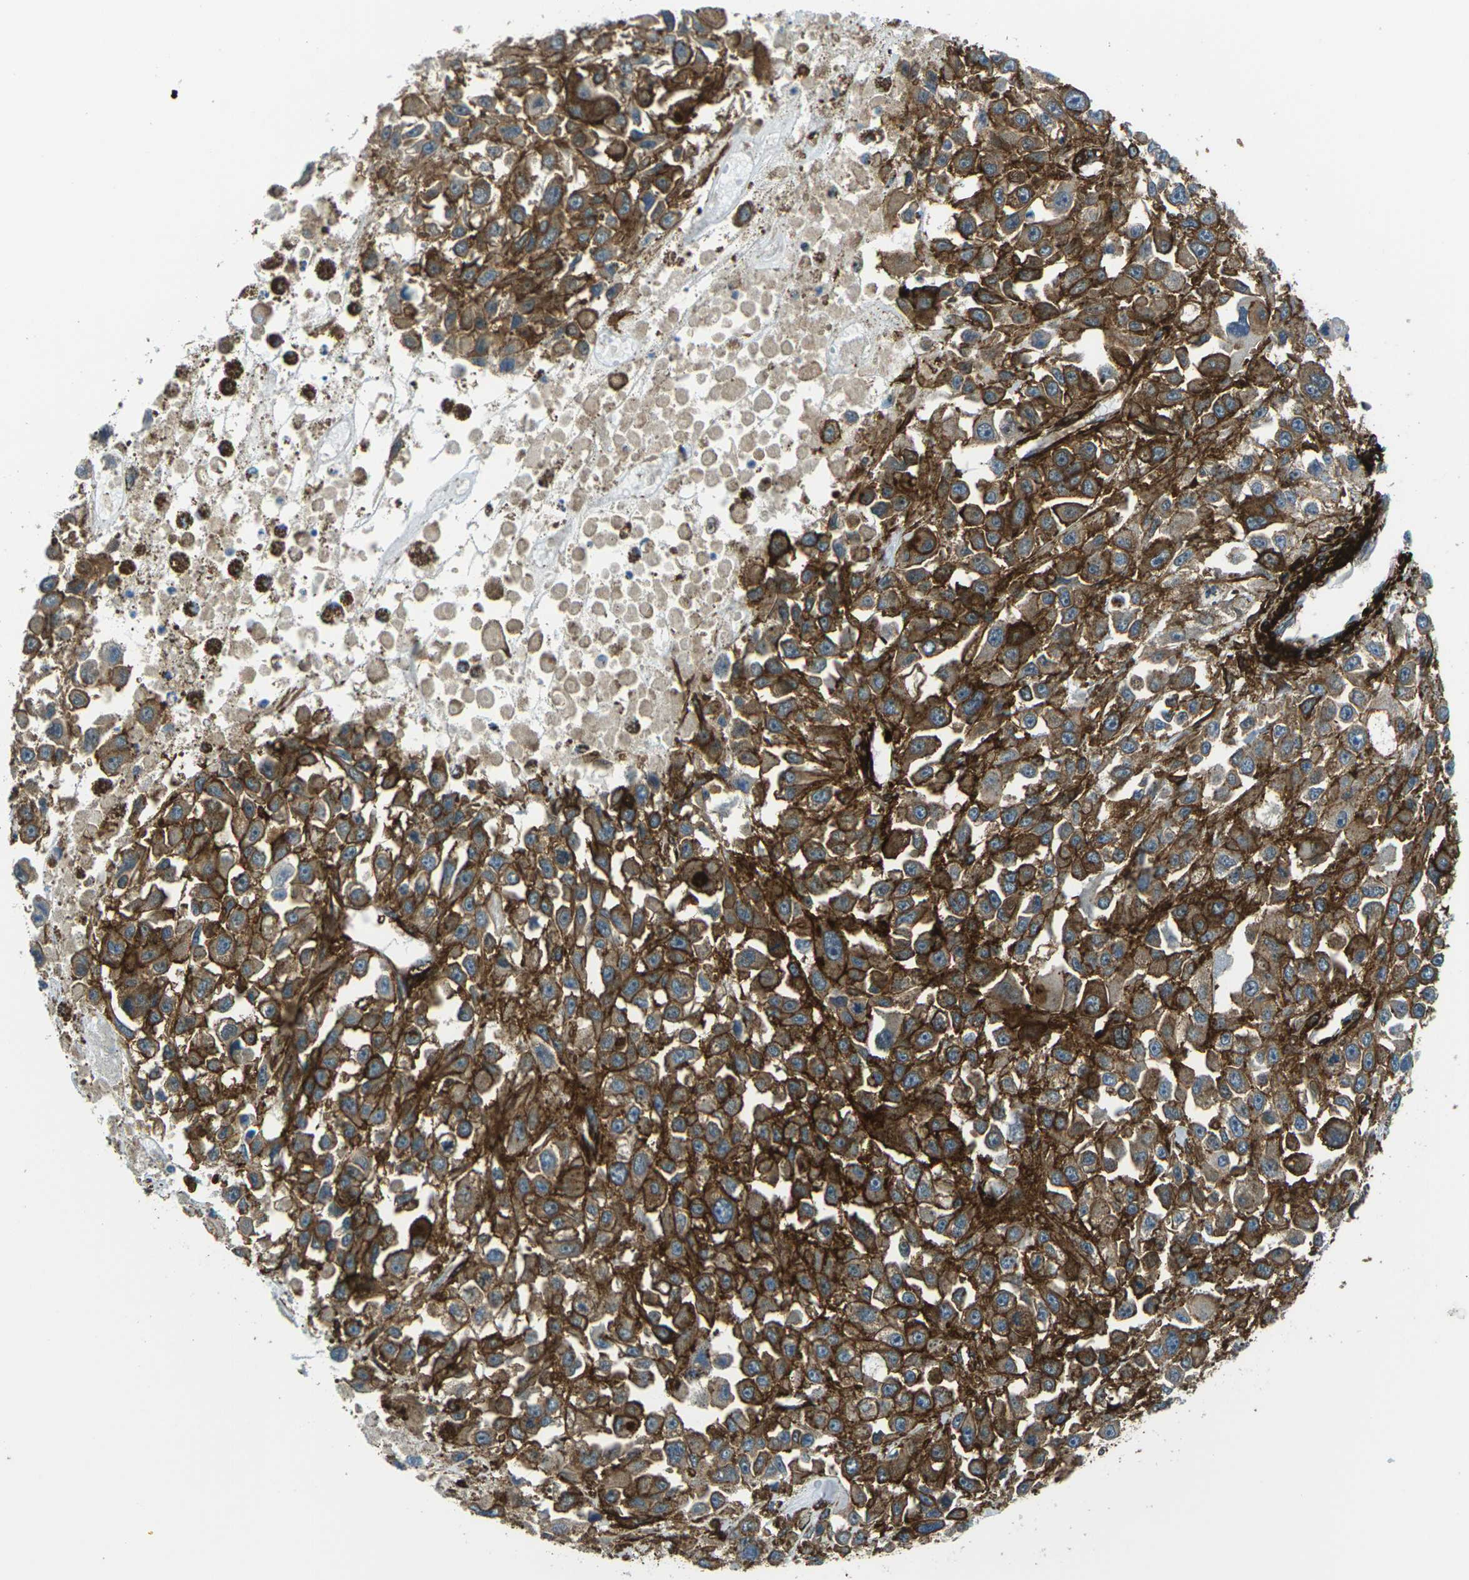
{"staining": {"intensity": "strong", "quantity": ">75%", "location": "cytoplasmic/membranous"}, "tissue": "melanoma", "cell_type": "Tumor cells", "image_type": "cancer", "snomed": [{"axis": "morphology", "description": "Malignant melanoma, Metastatic site"}, {"axis": "topography", "description": "Lymph node"}], "caption": "Protein analysis of malignant melanoma (metastatic site) tissue exhibits strong cytoplasmic/membranous expression in approximately >75% of tumor cells.", "gene": "GRAMD1C", "patient": {"sex": "male", "age": 59}}